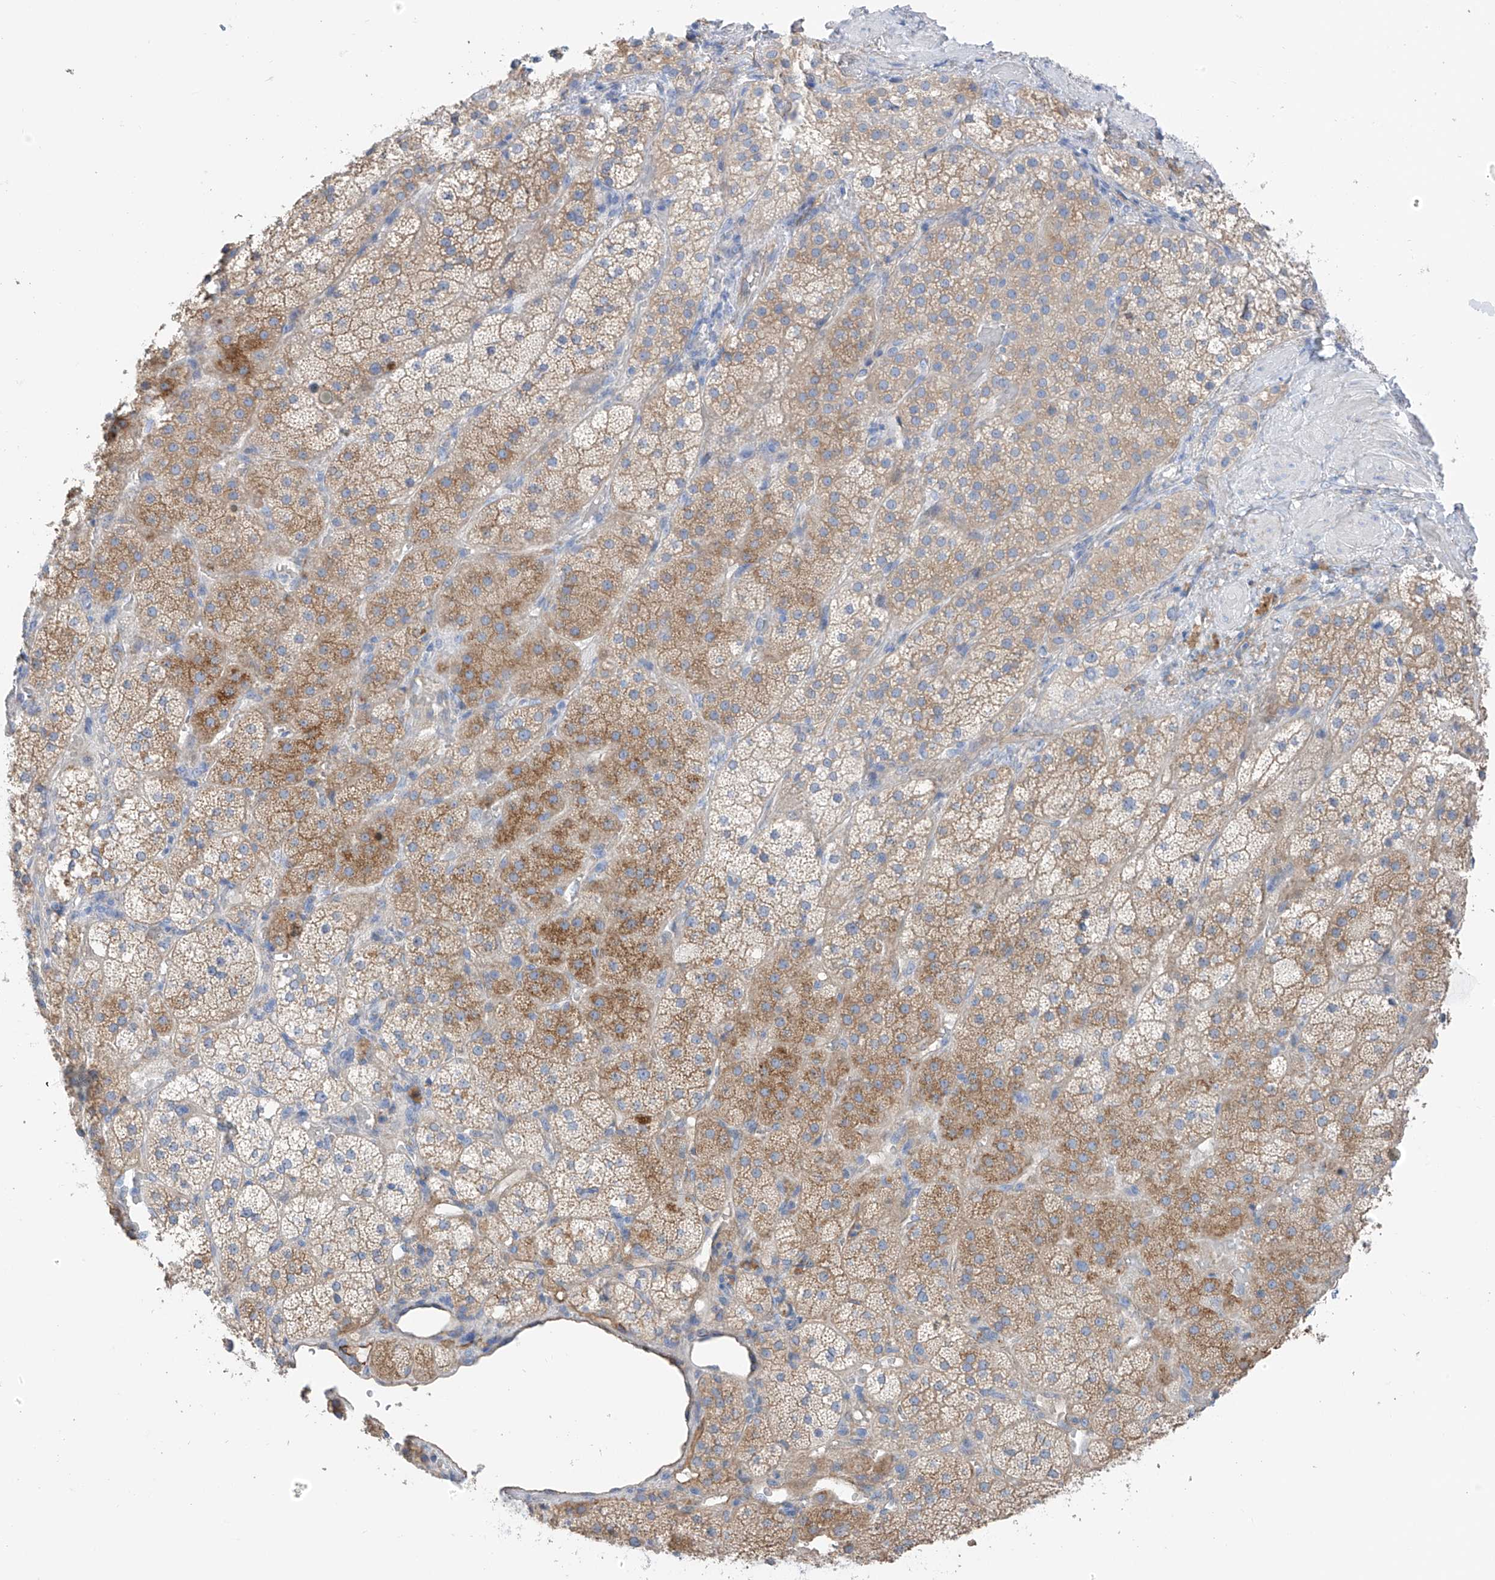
{"staining": {"intensity": "moderate", "quantity": "25%-75%", "location": "cytoplasmic/membranous"}, "tissue": "adrenal gland", "cell_type": "Glandular cells", "image_type": "normal", "snomed": [{"axis": "morphology", "description": "Normal tissue, NOS"}, {"axis": "topography", "description": "Adrenal gland"}], "caption": "Adrenal gland was stained to show a protein in brown. There is medium levels of moderate cytoplasmic/membranous expression in about 25%-75% of glandular cells. The staining was performed using DAB (3,3'-diaminobenzidine) to visualize the protein expression in brown, while the nuclei were stained in blue with hematoxylin (Magnification: 20x).", "gene": "ITGA9", "patient": {"sex": "male", "age": 57}}